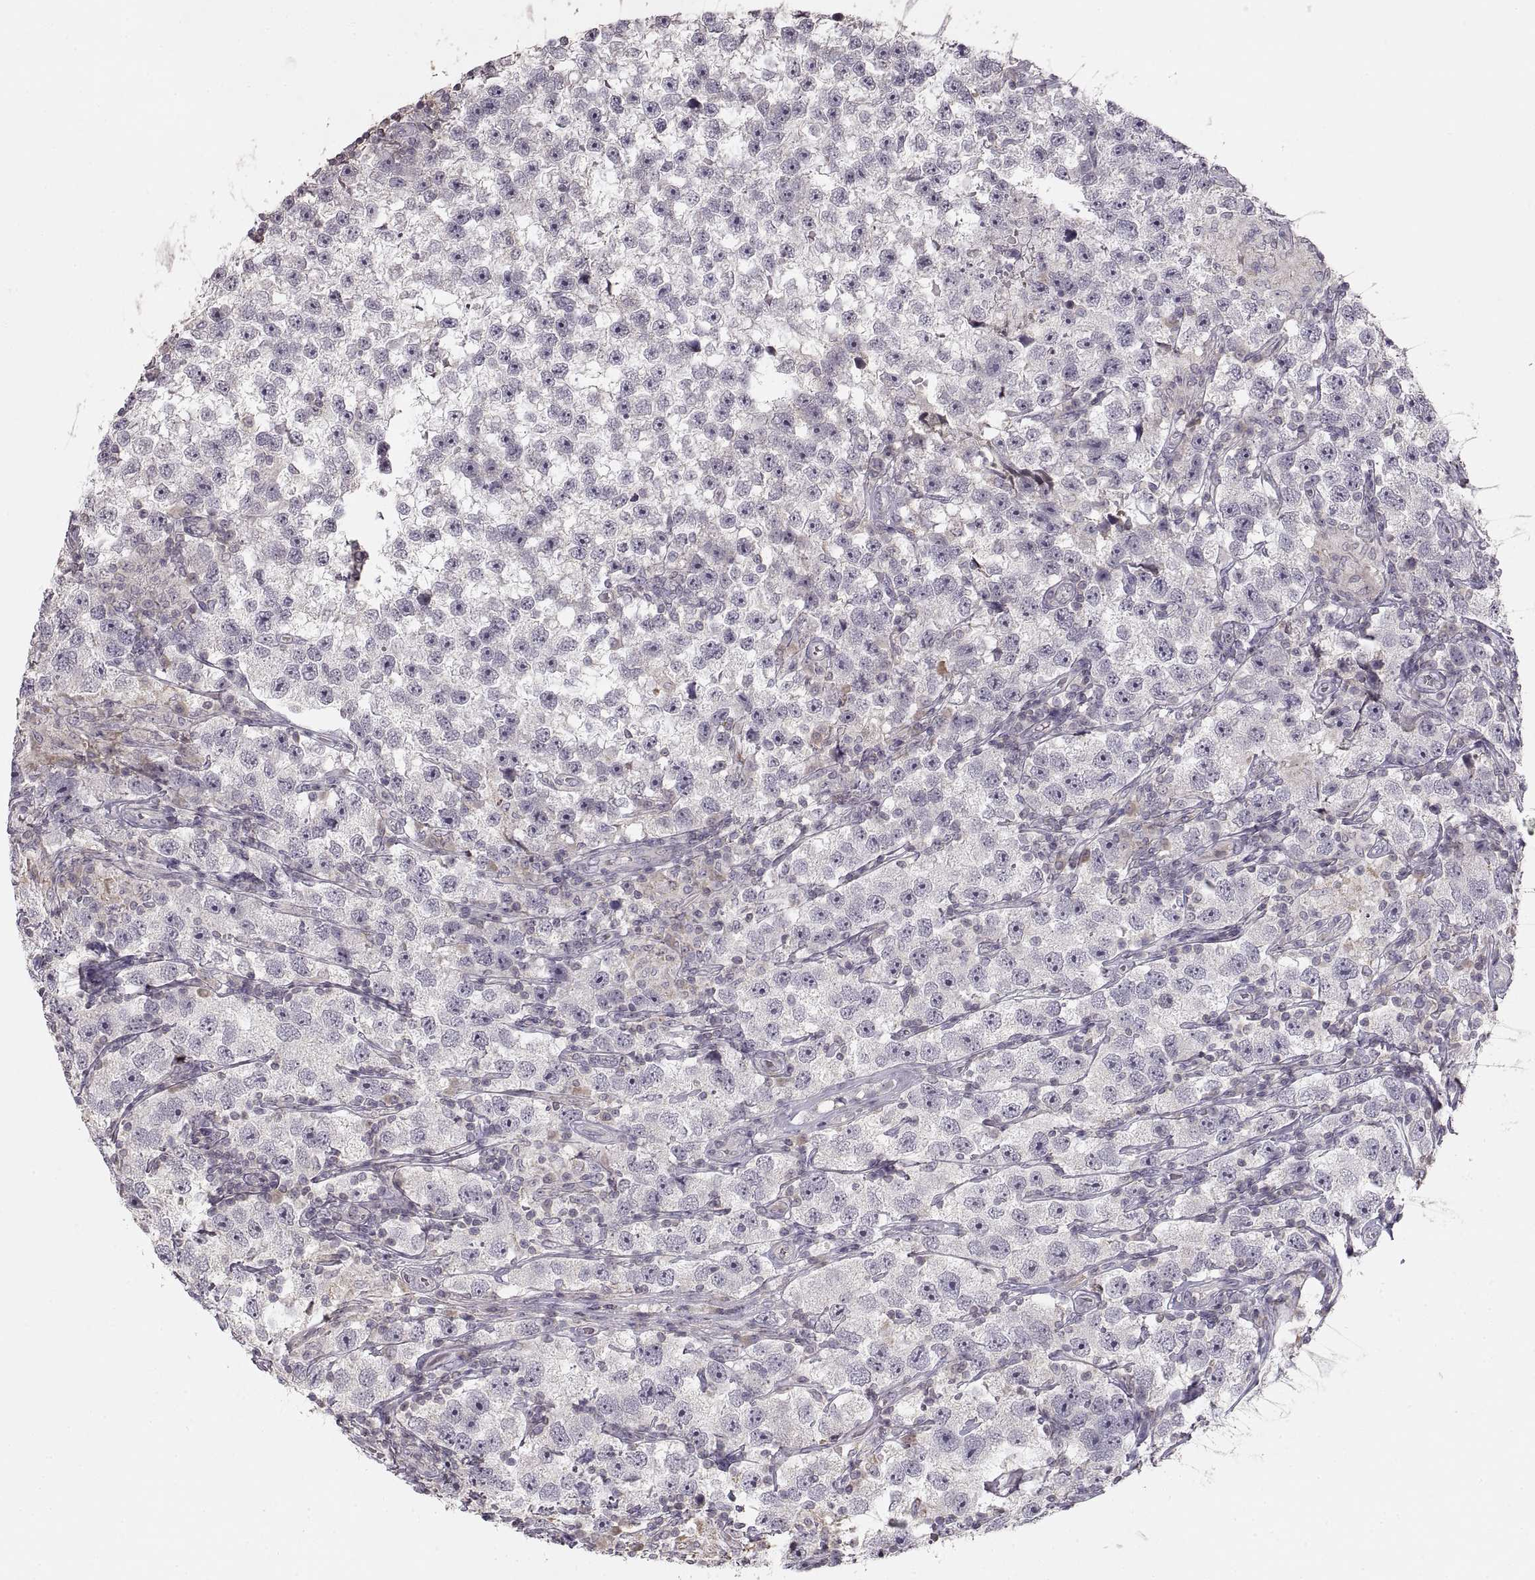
{"staining": {"intensity": "negative", "quantity": "none", "location": "none"}, "tissue": "testis cancer", "cell_type": "Tumor cells", "image_type": "cancer", "snomed": [{"axis": "morphology", "description": "Seminoma, NOS"}, {"axis": "topography", "description": "Testis"}], "caption": "Immunohistochemistry (IHC) image of neoplastic tissue: testis cancer (seminoma) stained with DAB shows no significant protein expression in tumor cells.", "gene": "ADAM11", "patient": {"sex": "male", "age": 26}}